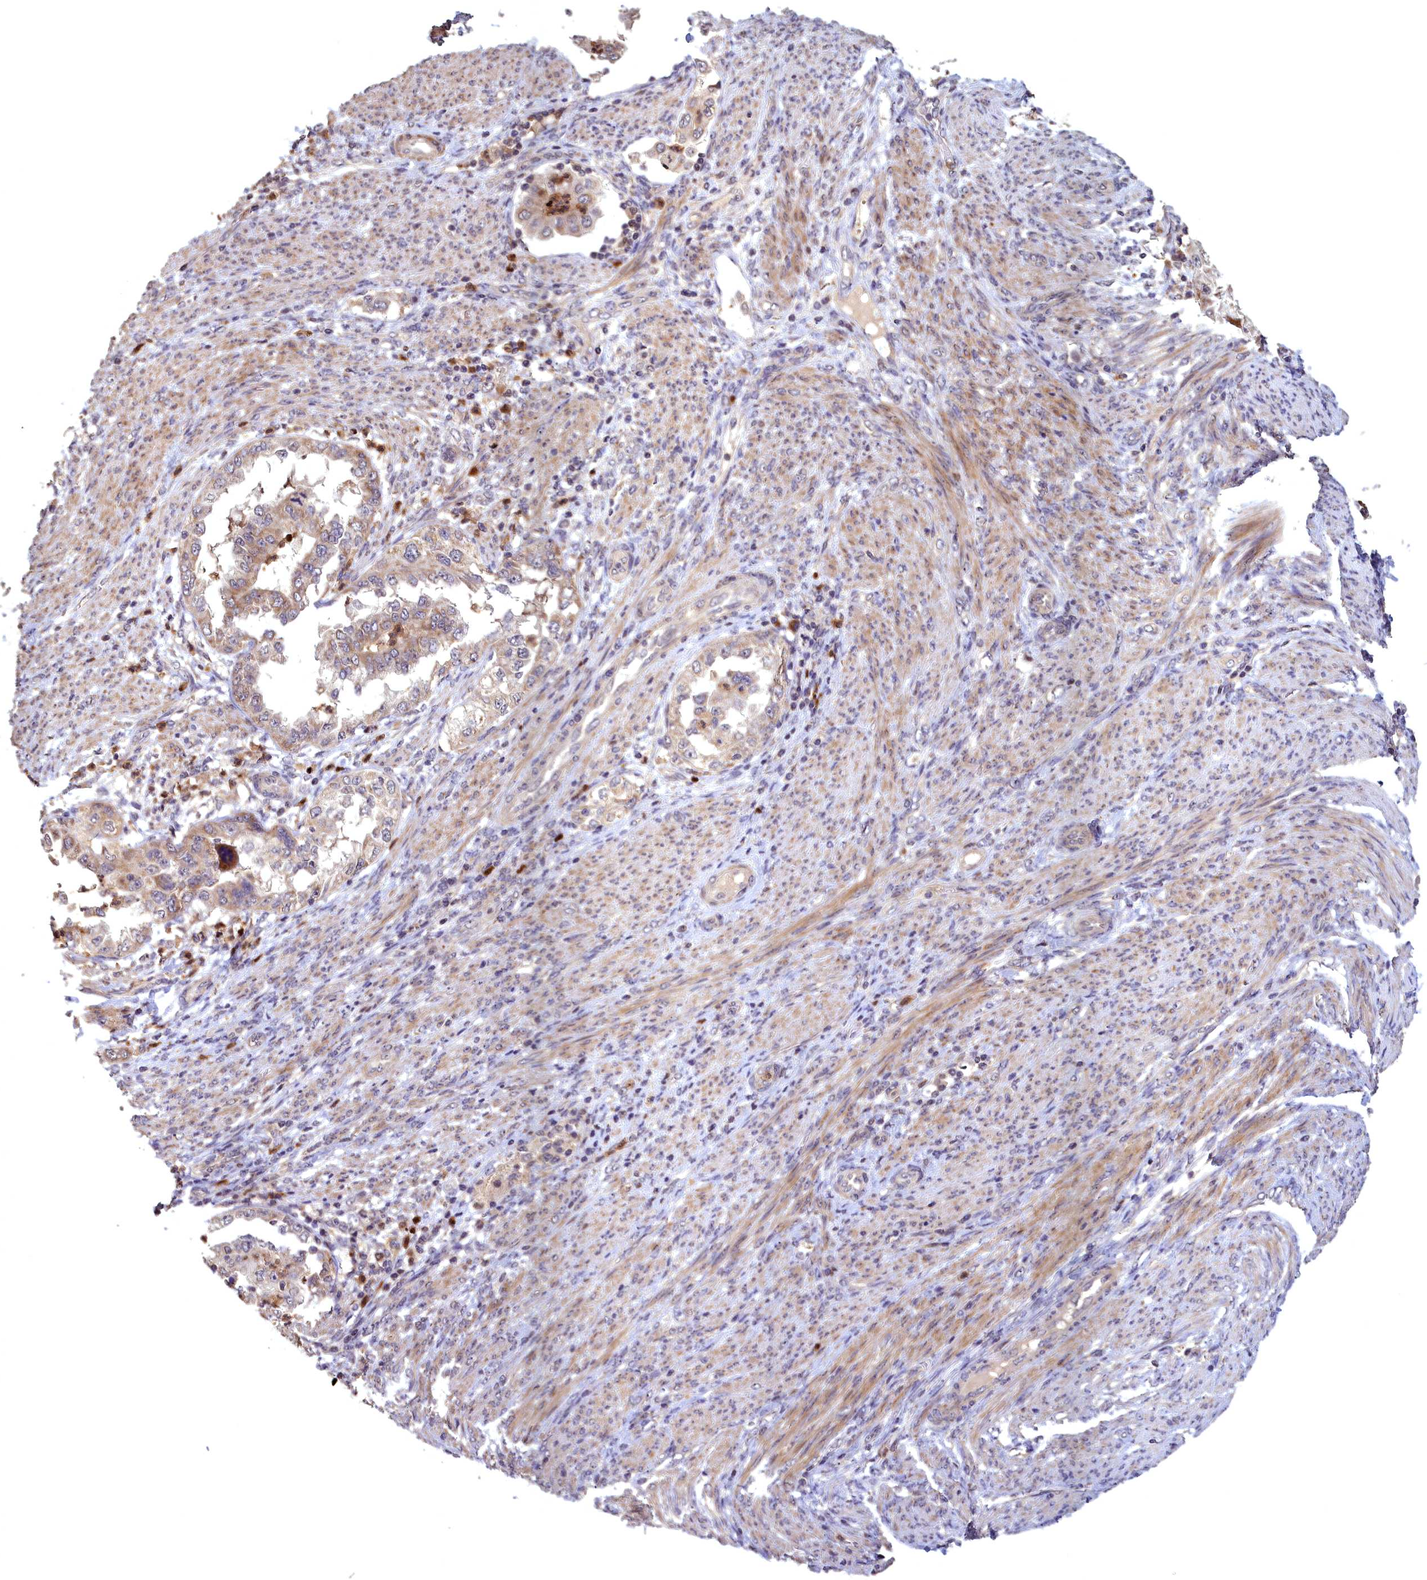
{"staining": {"intensity": "weak", "quantity": ">75%", "location": "cytoplasmic/membranous"}, "tissue": "endometrial cancer", "cell_type": "Tumor cells", "image_type": "cancer", "snomed": [{"axis": "morphology", "description": "Adenocarcinoma, NOS"}, {"axis": "topography", "description": "Endometrium"}], "caption": "A low amount of weak cytoplasmic/membranous staining is seen in approximately >75% of tumor cells in endometrial adenocarcinoma tissue.", "gene": "EPB41L4B", "patient": {"sex": "female", "age": 85}}